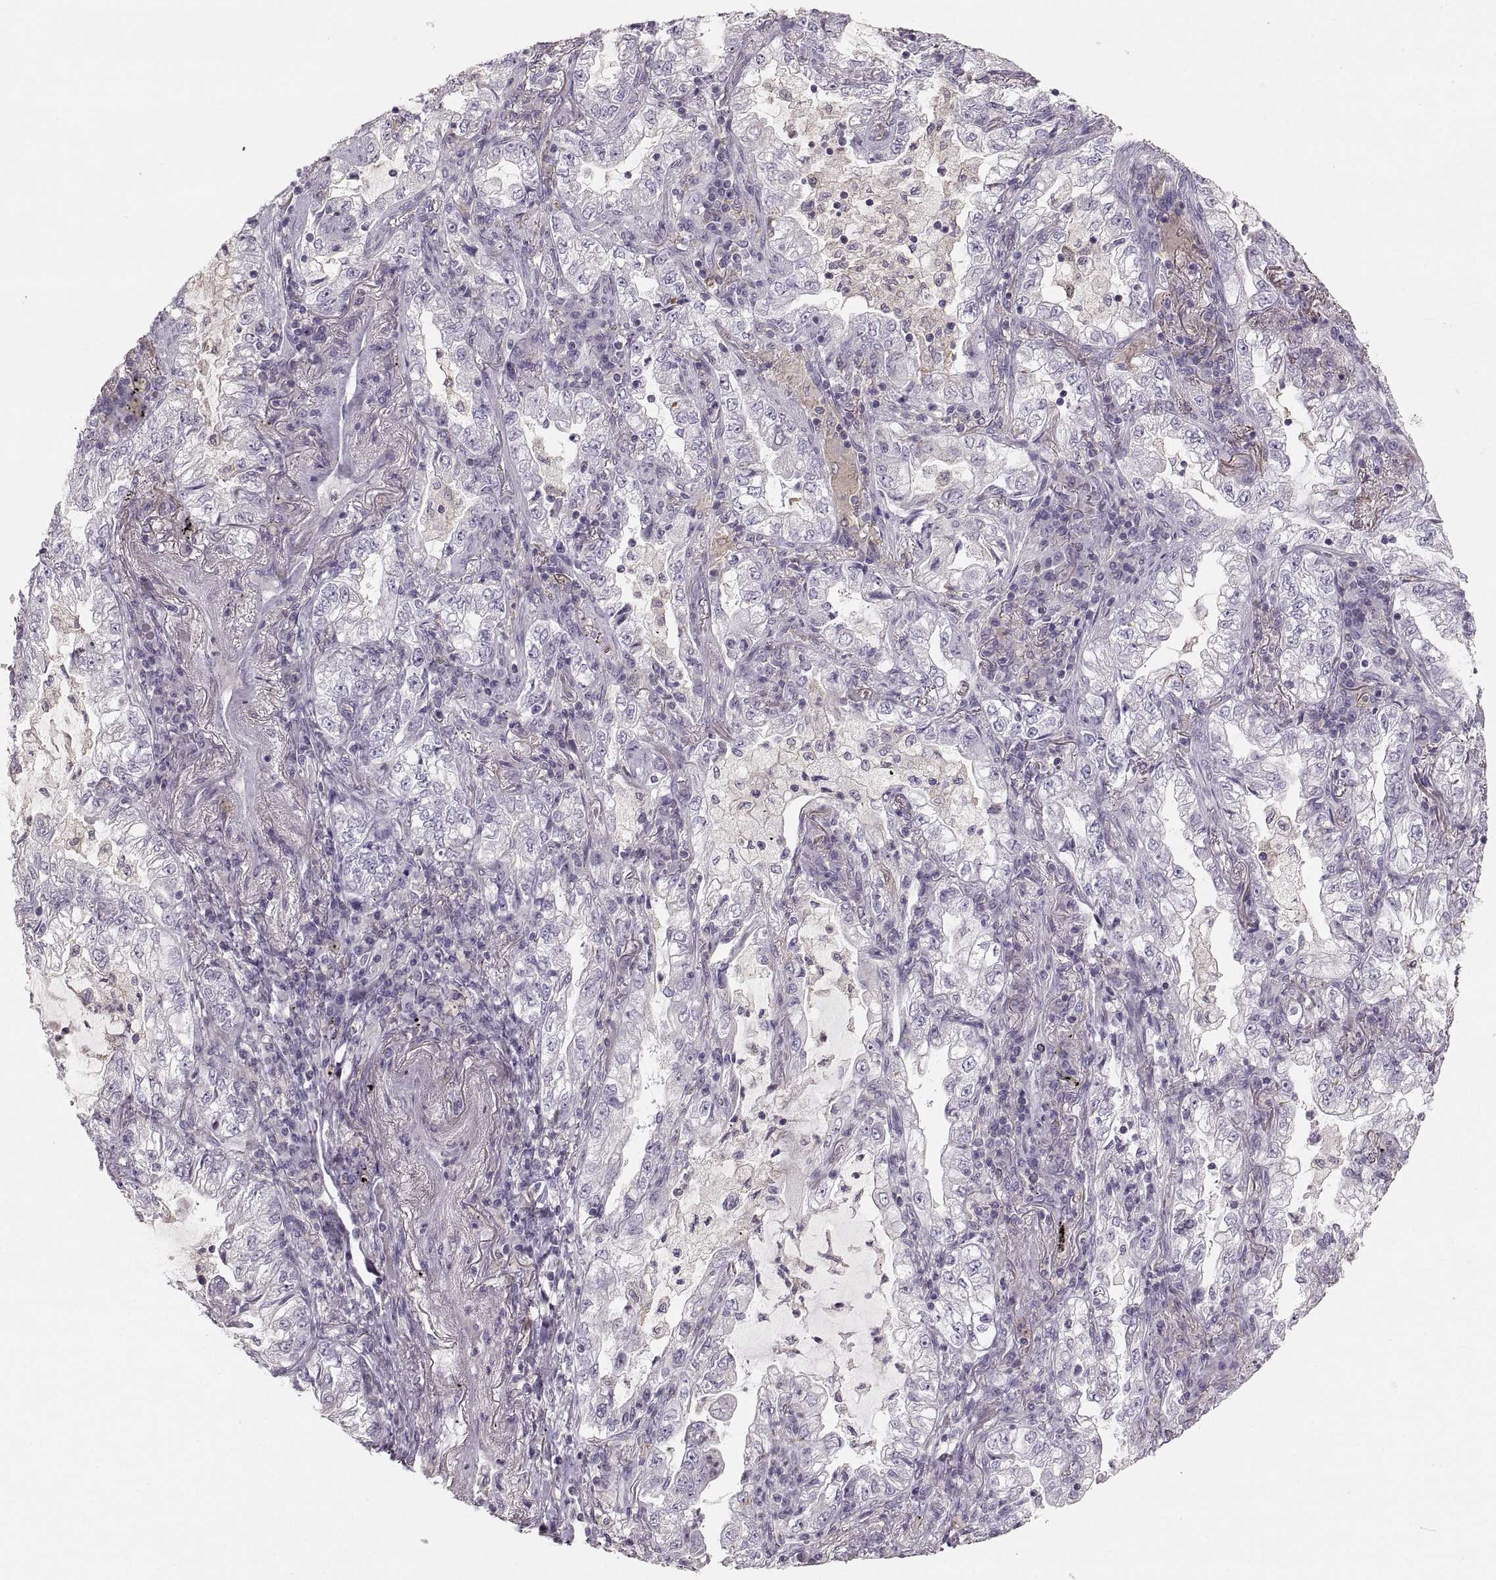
{"staining": {"intensity": "negative", "quantity": "none", "location": "none"}, "tissue": "lung cancer", "cell_type": "Tumor cells", "image_type": "cancer", "snomed": [{"axis": "morphology", "description": "Adenocarcinoma, NOS"}, {"axis": "topography", "description": "Lung"}], "caption": "Protein analysis of lung cancer reveals no significant staining in tumor cells. (DAB immunohistochemistry (IHC) with hematoxylin counter stain).", "gene": "RUNDC3A", "patient": {"sex": "female", "age": 73}}